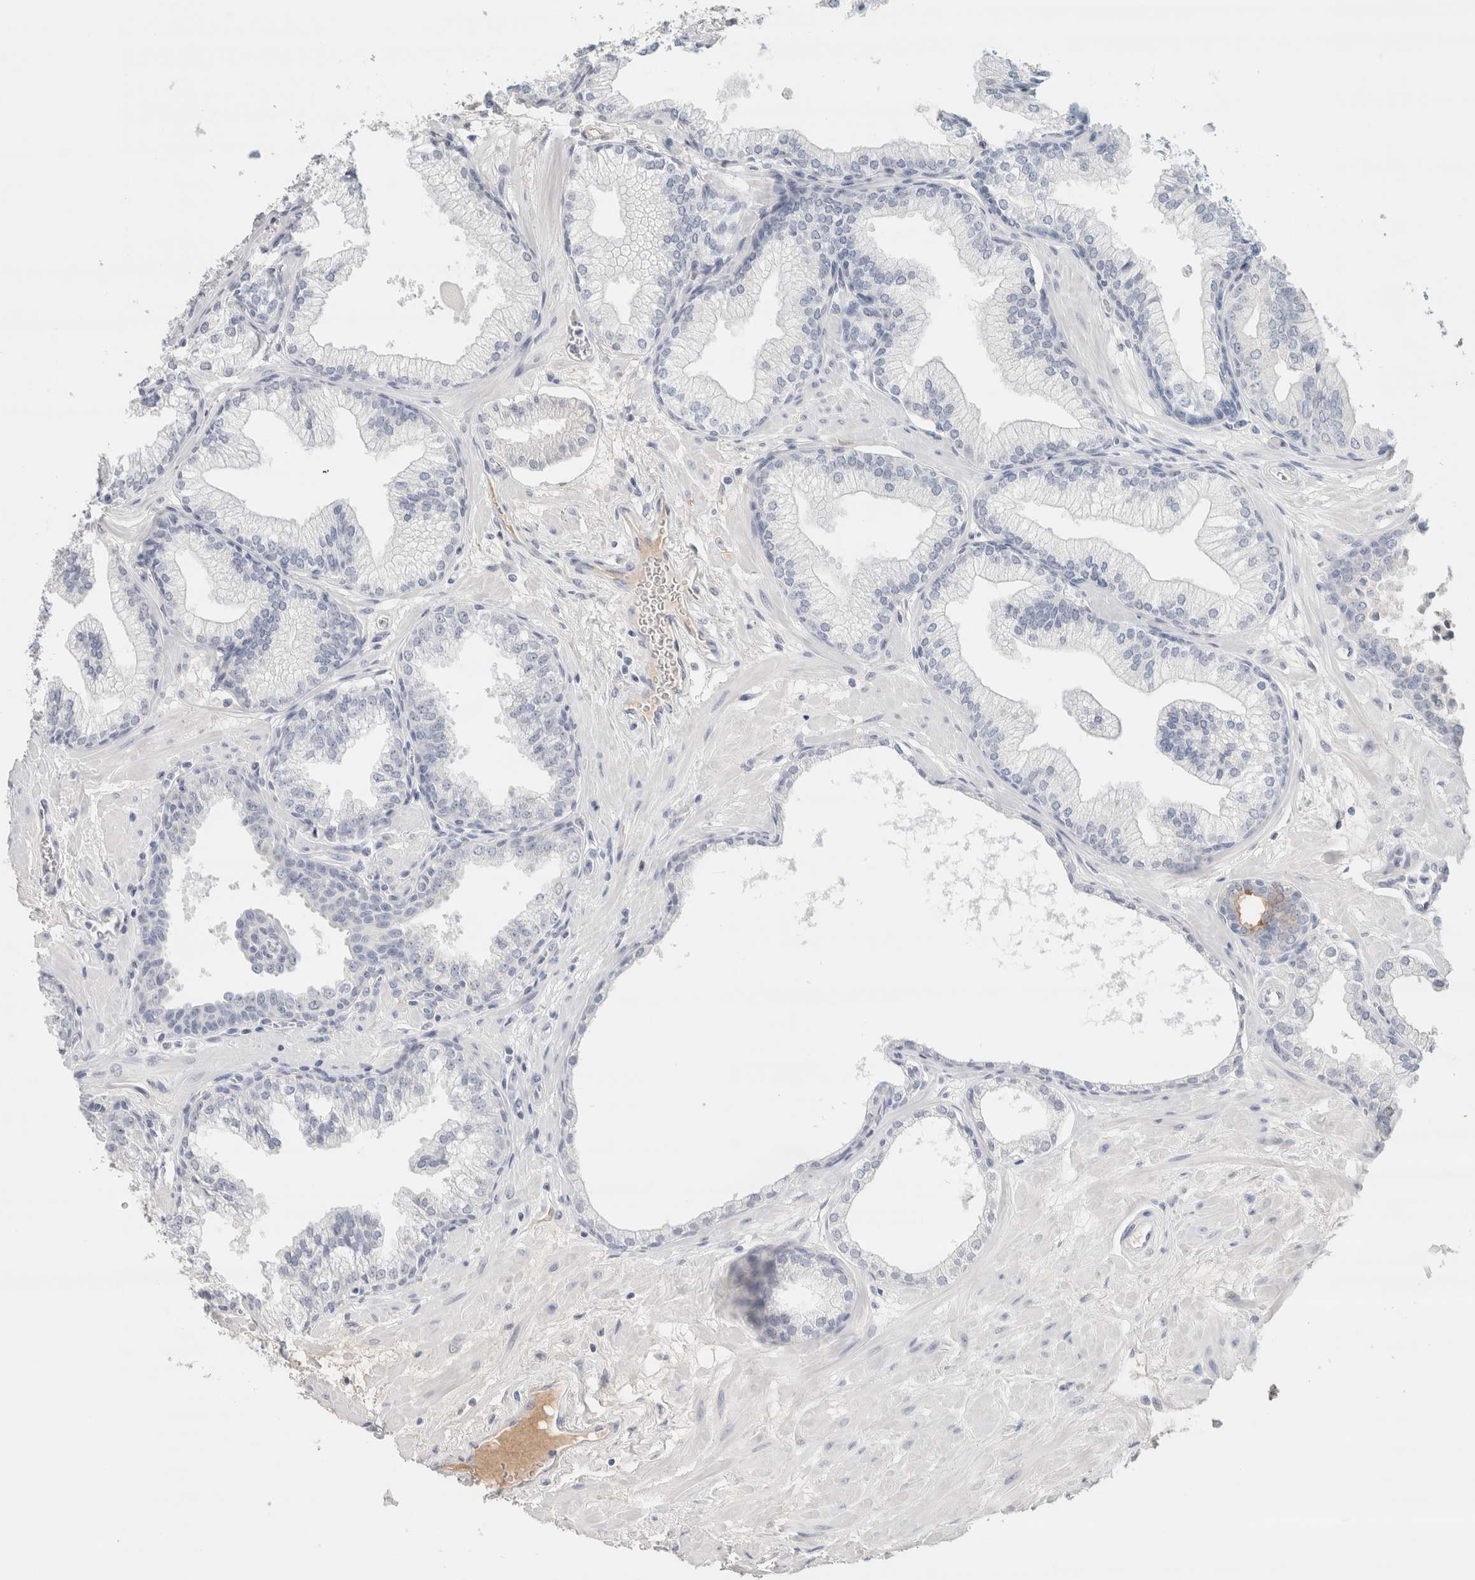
{"staining": {"intensity": "negative", "quantity": "none", "location": "none"}, "tissue": "prostate", "cell_type": "Glandular cells", "image_type": "normal", "snomed": [{"axis": "morphology", "description": "Normal tissue, NOS"}, {"axis": "morphology", "description": "Urothelial carcinoma, Low grade"}, {"axis": "topography", "description": "Urinary bladder"}, {"axis": "topography", "description": "Prostate"}], "caption": "DAB immunohistochemical staining of normal human prostate reveals no significant expression in glandular cells.", "gene": "IL6", "patient": {"sex": "male", "age": 60}}